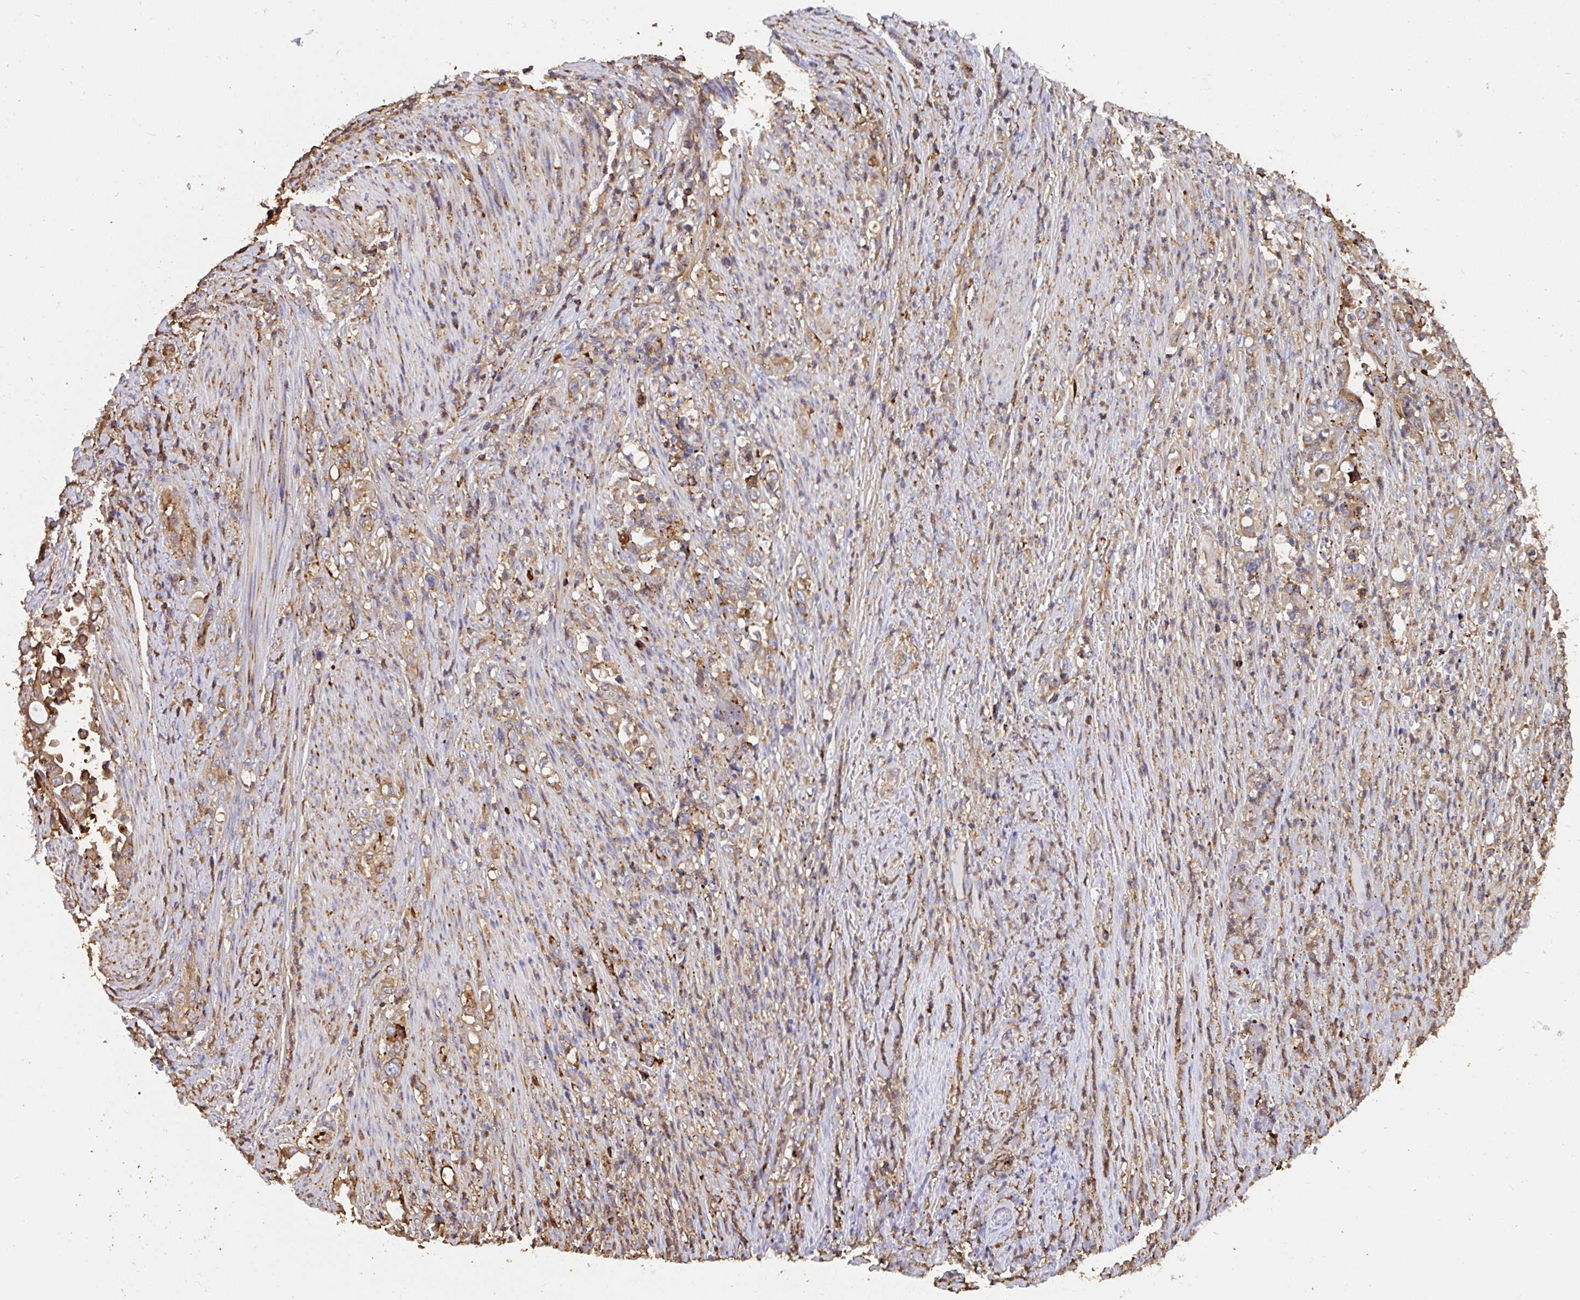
{"staining": {"intensity": "weak", "quantity": "25%-75%", "location": "cytoplasmic/membranous"}, "tissue": "stomach cancer", "cell_type": "Tumor cells", "image_type": "cancer", "snomed": [{"axis": "morphology", "description": "Normal tissue, NOS"}, {"axis": "morphology", "description": "Adenocarcinoma, NOS"}, {"axis": "topography", "description": "Stomach"}], "caption": "DAB (3,3'-diaminobenzidine) immunohistochemical staining of human stomach cancer displays weak cytoplasmic/membranous protein positivity in about 25%-75% of tumor cells.", "gene": "CFL1", "patient": {"sex": "female", "age": 79}}